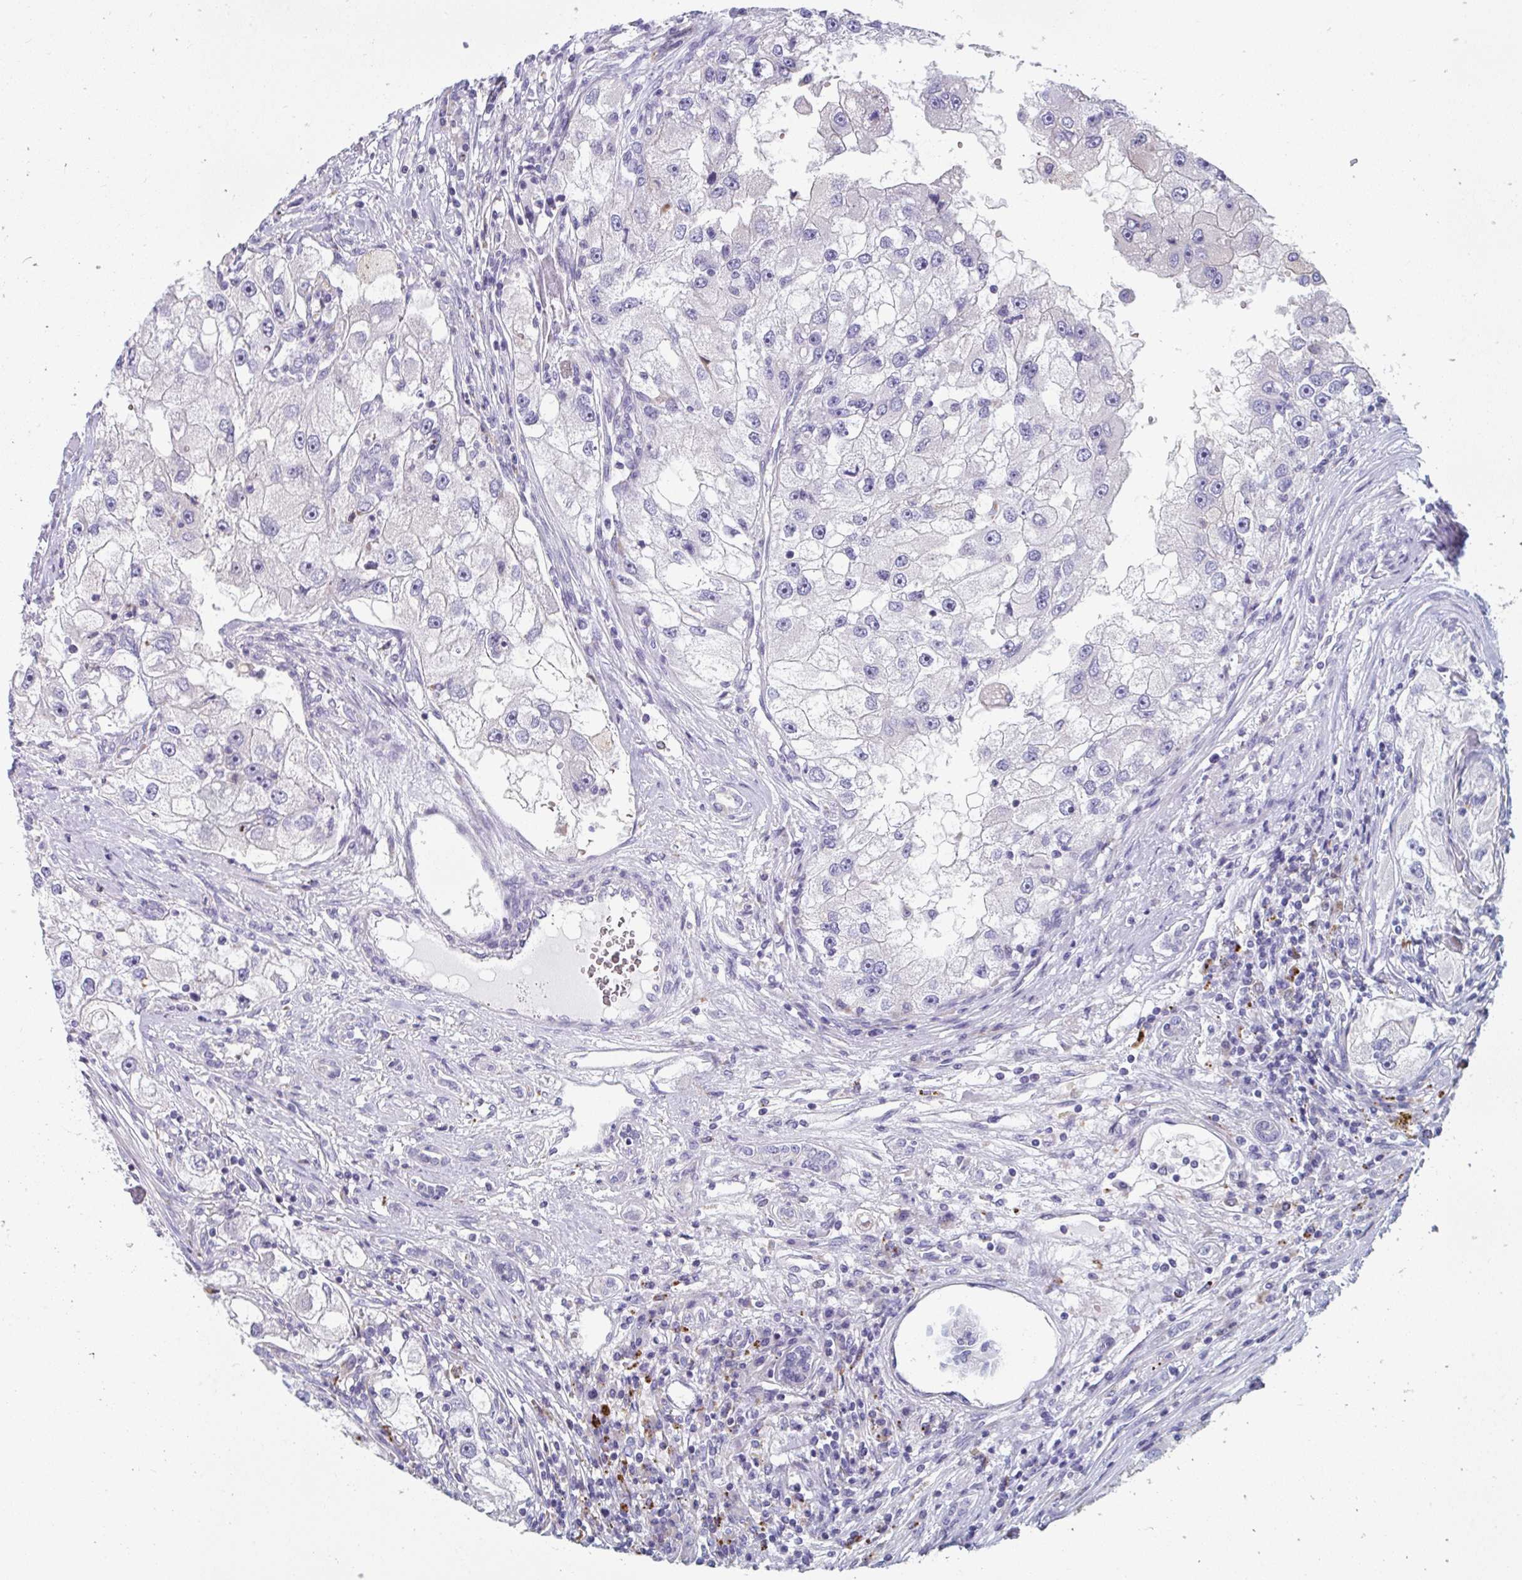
{"staining": {"intensity": "negative", "quantity": "none", "location": "none"}, "tissue": "renal cancer", "cell_type": "Tumor cells", "image_type": "cancer", "snomed": [{"axis": "morphology", "description": "Adenocarcinoma, NOS"}, {"axis": "topography", "description": "Kidney"}], "caption": "This is a photomicrograph of immunohistochemistry (IHC) staining of renal cancer, which shows no positivity in tumor cells.", "gene": "EIF1AD", "patient": {"sex": "male", "age": 63}}